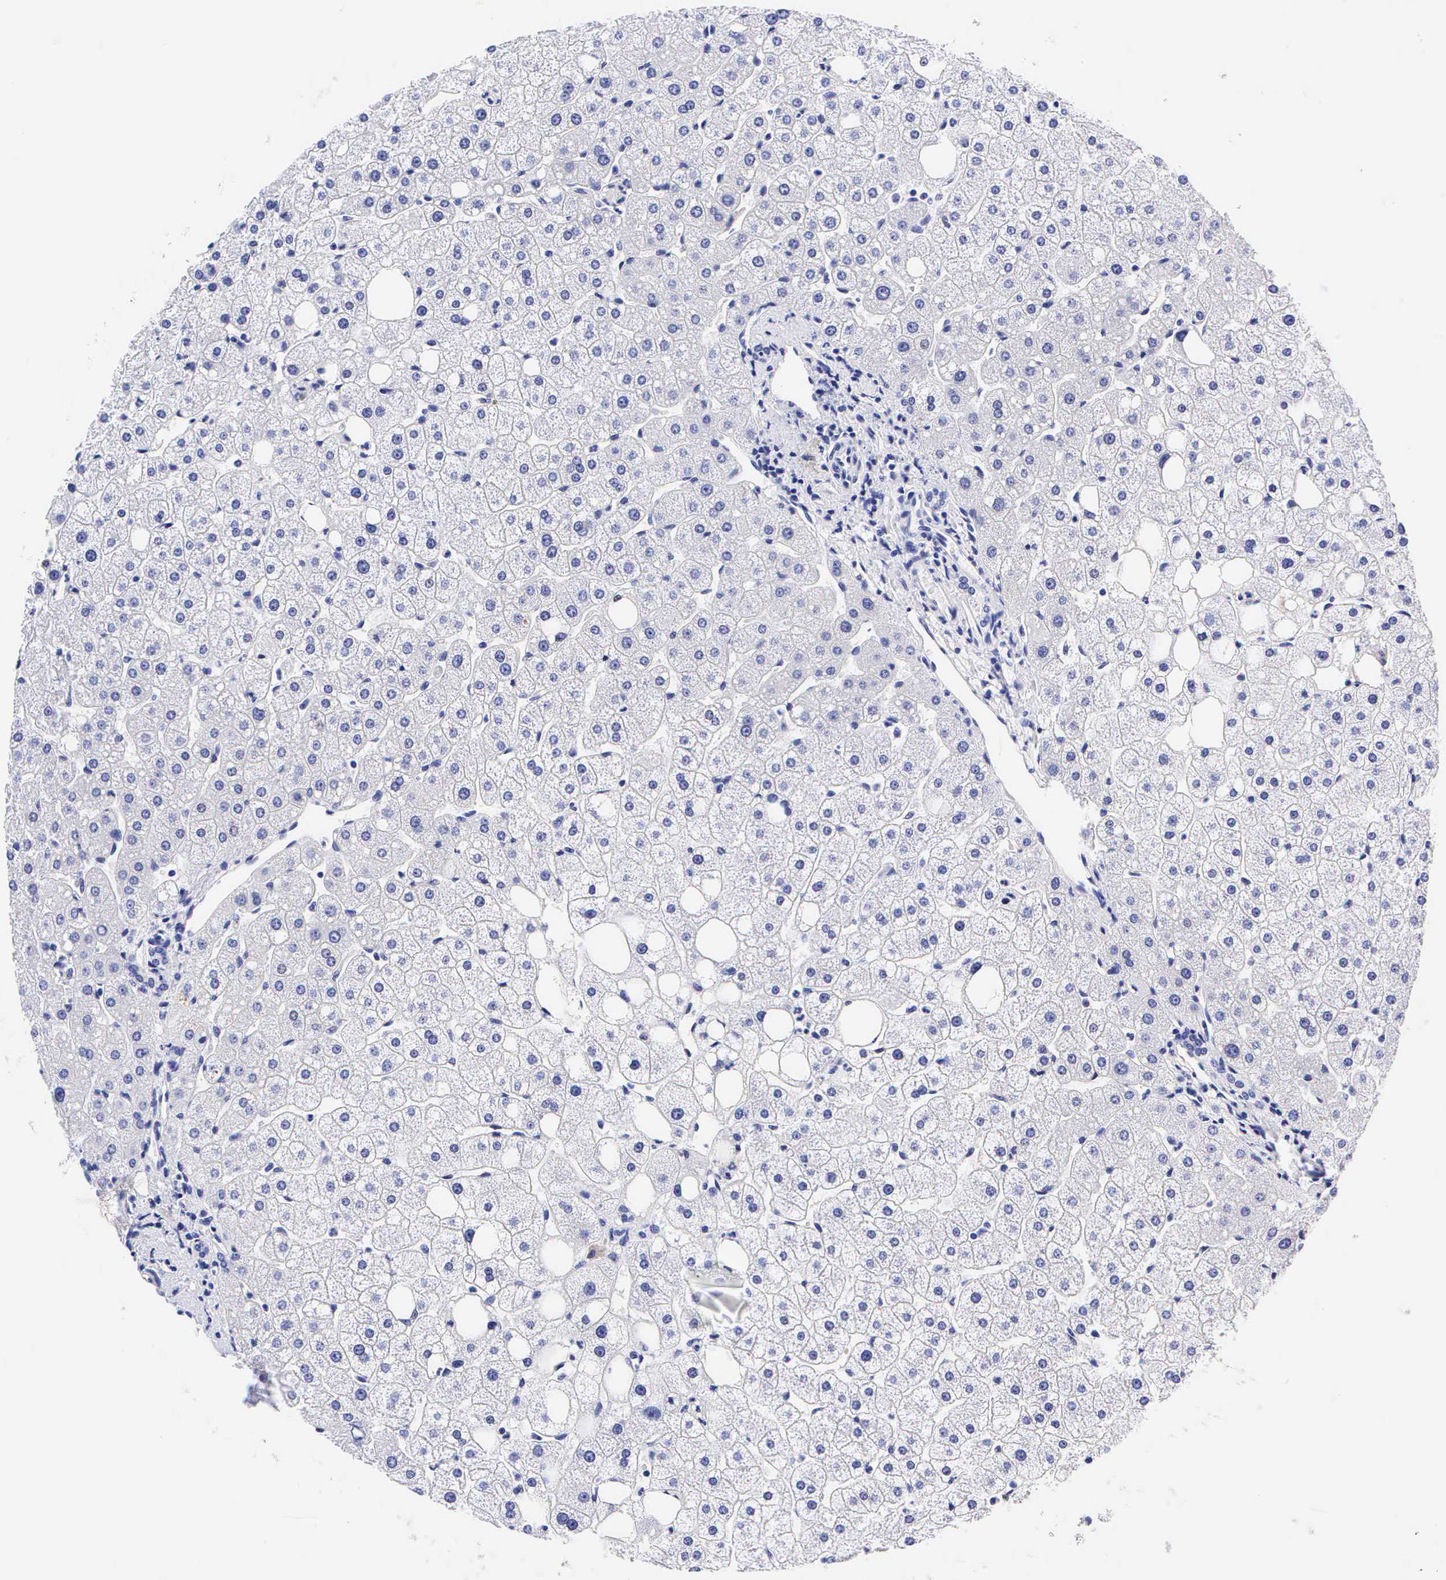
{"staining": {"intensity": "negative", "quantity": "none", "location": "none"}, "tissue": "liver", "cell_type": "Cholangiocytes", "image_type": "normal", "snomed": [{"axis": "morphology", "description": "Normal tissue, NOS"}, {"axis": "topography", "description": "Liver"}], "caption": "Liver was stained to show a protein in brown. There is no significant expression in cholangiocytes.", "gene": "KRT20", "patient": {"sex": "male", "age": 35}}